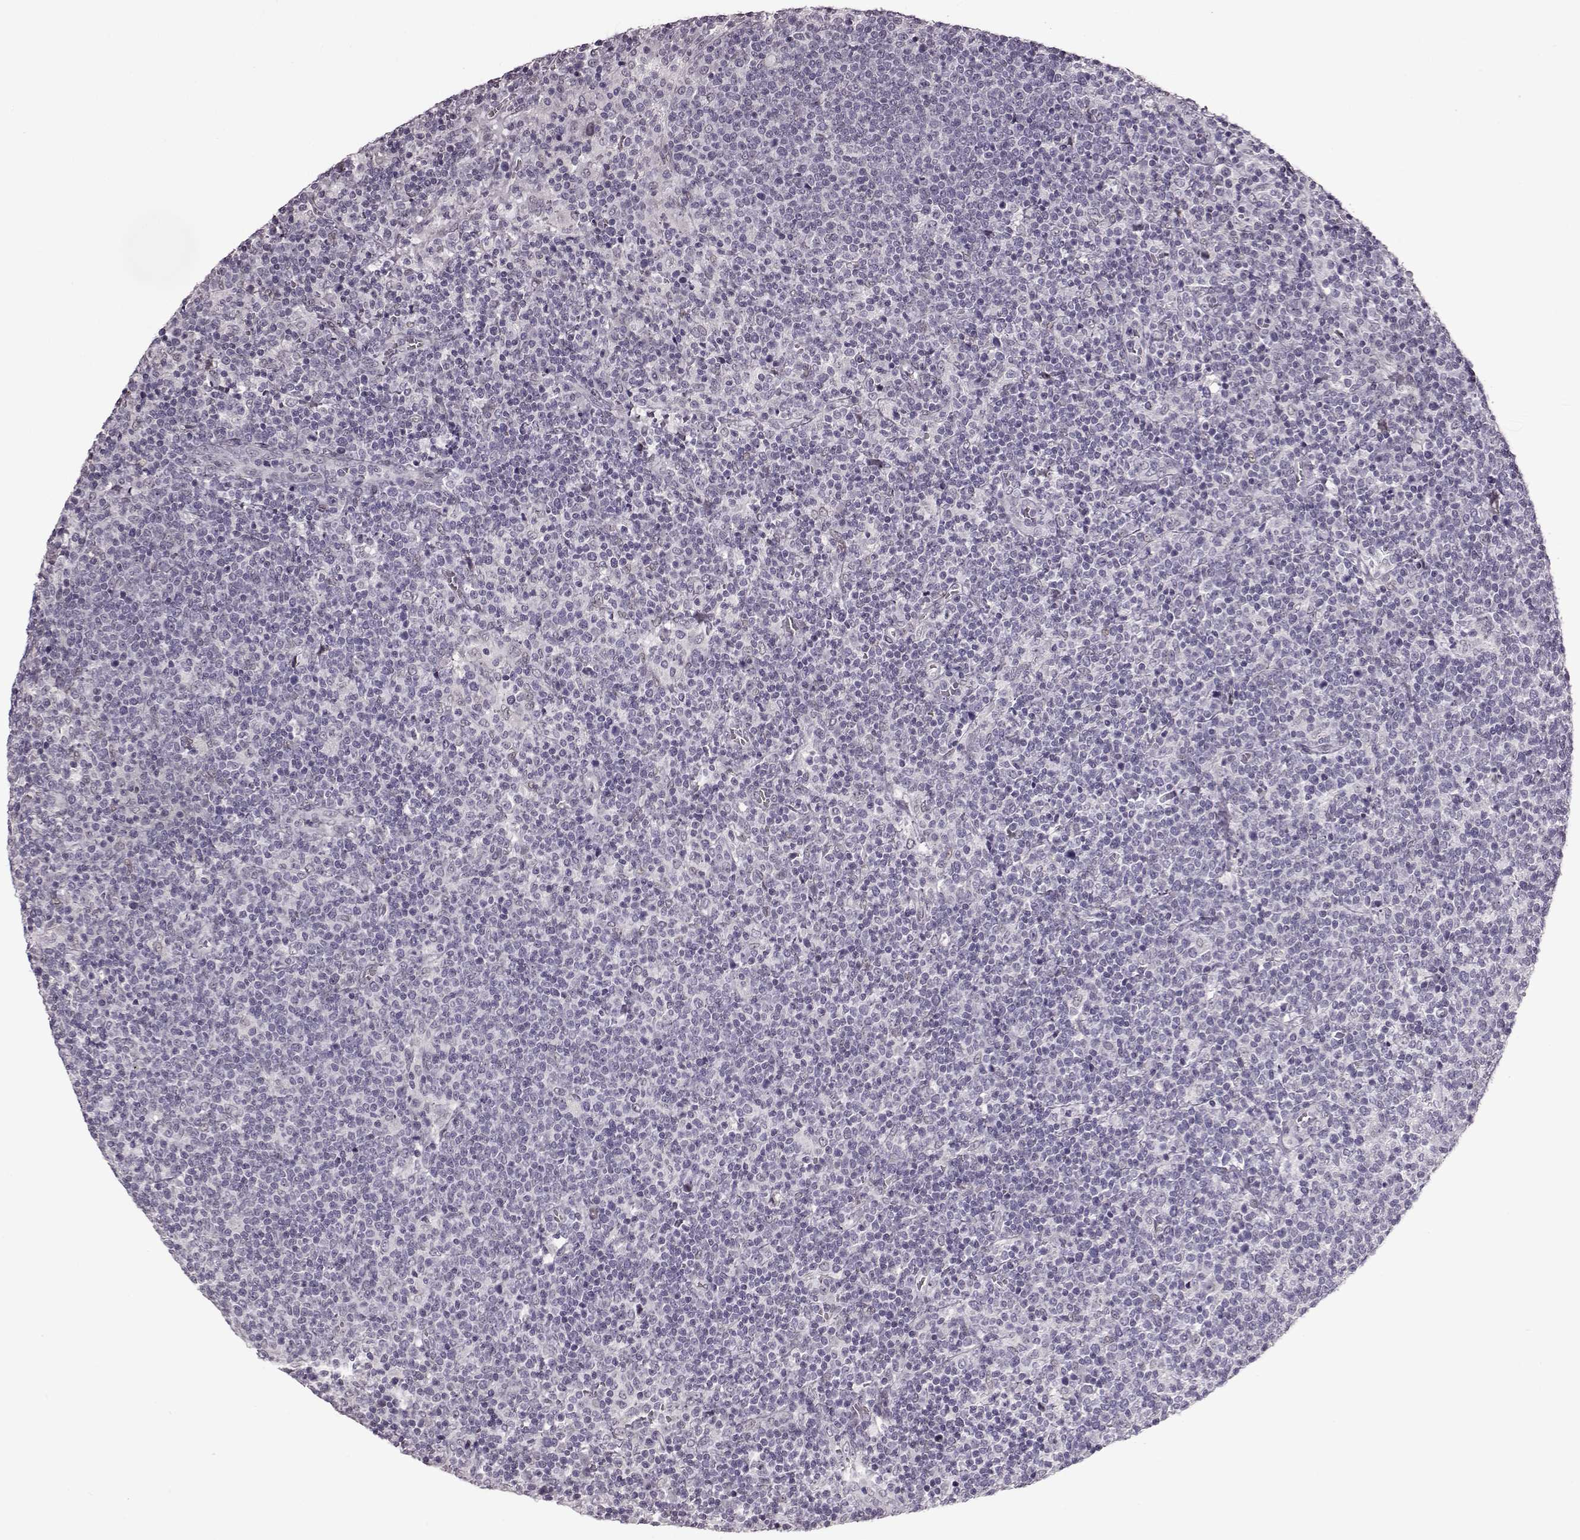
{"staining": {"intensity": "negative", "quantity": "none", "location": "none"}, "tissue": "lymphoma", "cell_type": "Tumor cells", "image_type": "cancer", "snomed": [{"axis": "morphology", "description": "Malignant lymphoma, non-Hodgkin's type, High grade"}, {"axis": "topography", "description": "Lymph node"}], "caption": "DAB immunohistochemical staining of human high-grade malignant lymphoma, non-Hodgkin's type shows no significant expression in tumor cells.", "gene": "STX1B", "patient": {"sex": "male", "age": 61}}